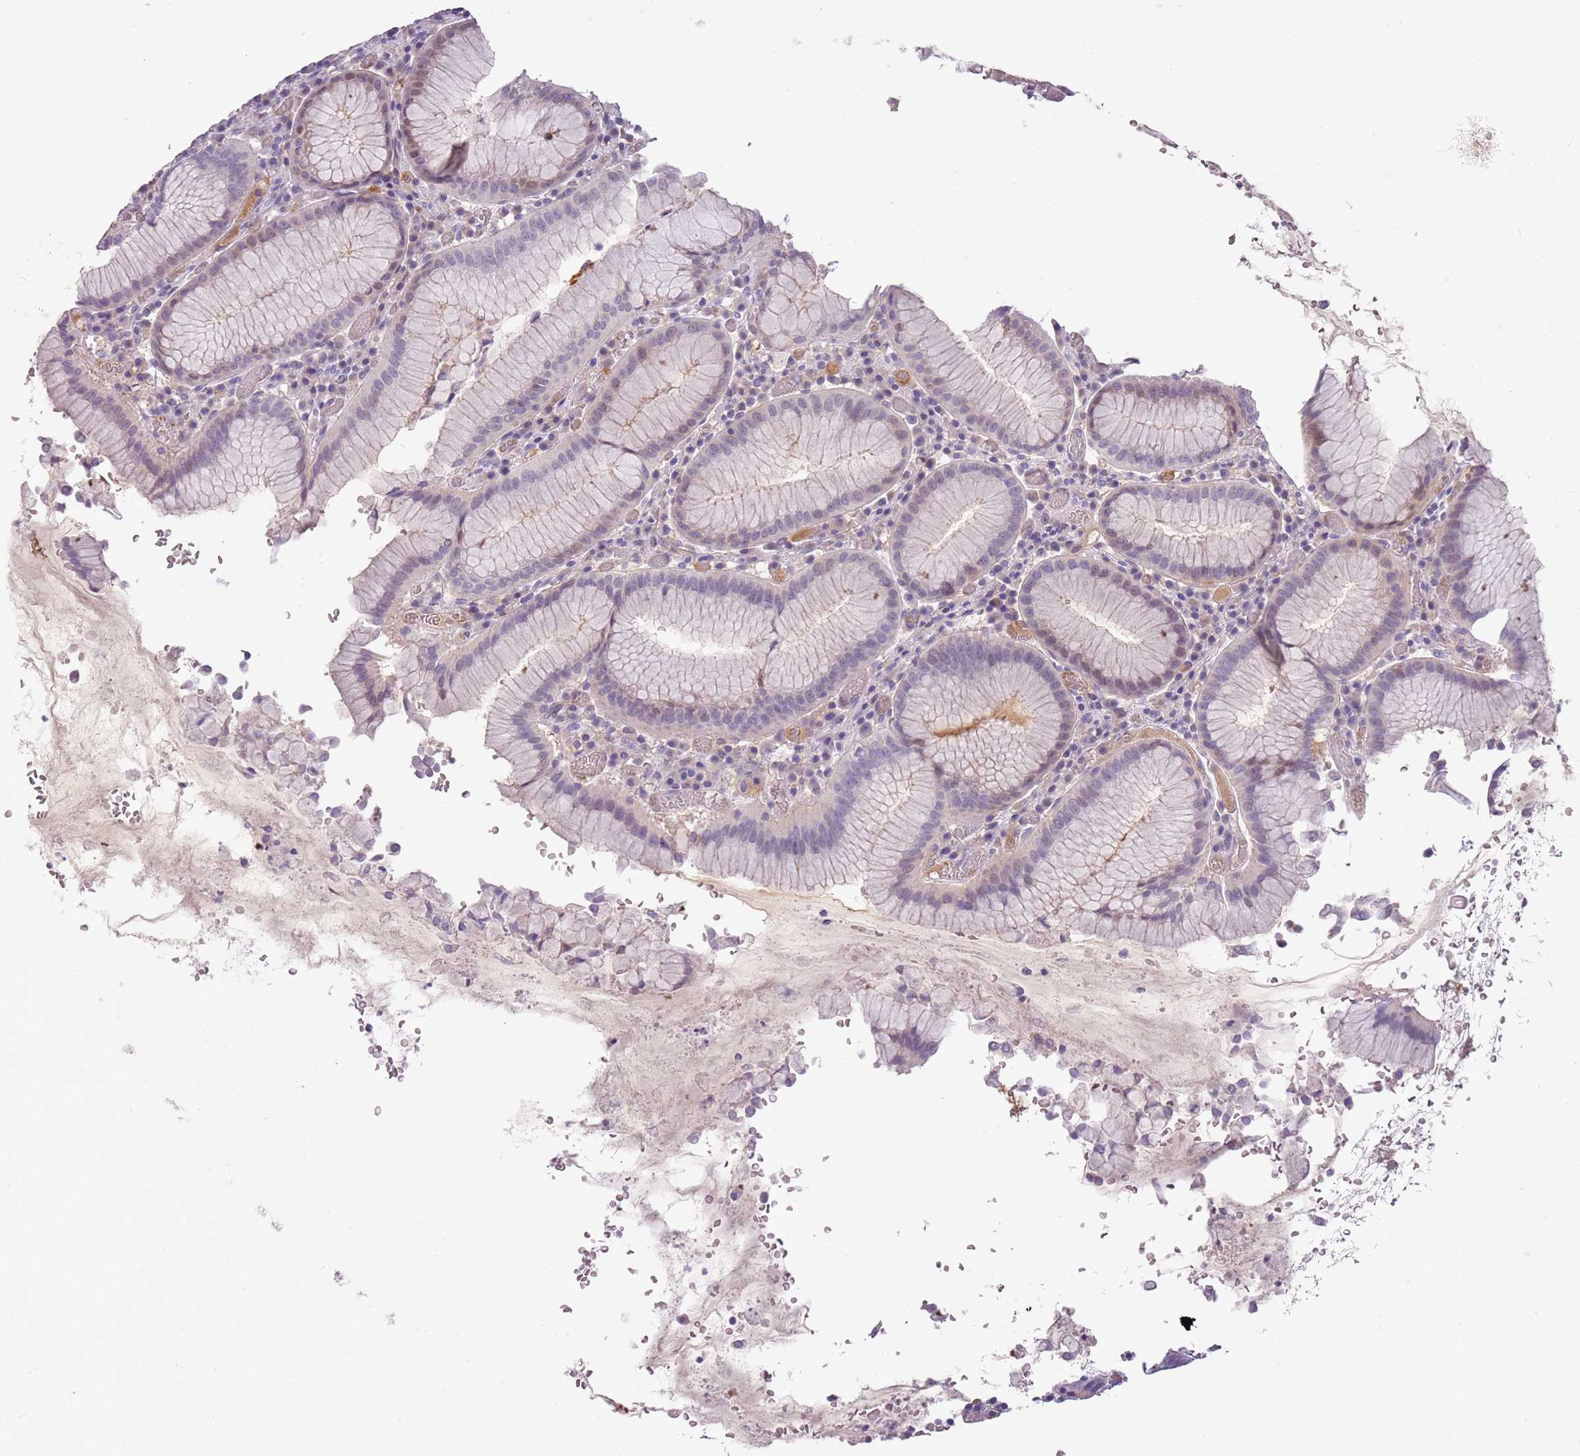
{"staining": {"intensity": "weak", "quantity": "<25%", "location": "cytoplasmic/membranous,nuclear"}, "tissue": "stomach", "cell_type": "Glandular cells", "image_type": "normal", "snomed": [{"axis": "morphology", "description": "Normal tissue, NOS"}, {"axis": "topography", "description": "Stomach"}], "caption": "Photomicrograph shows no significant protein staining in glandular cells of benign stomach. Nuclei are stained in blue.", "gene": "SCAMP5", "patient": {"sex": "male", "age": 55}}